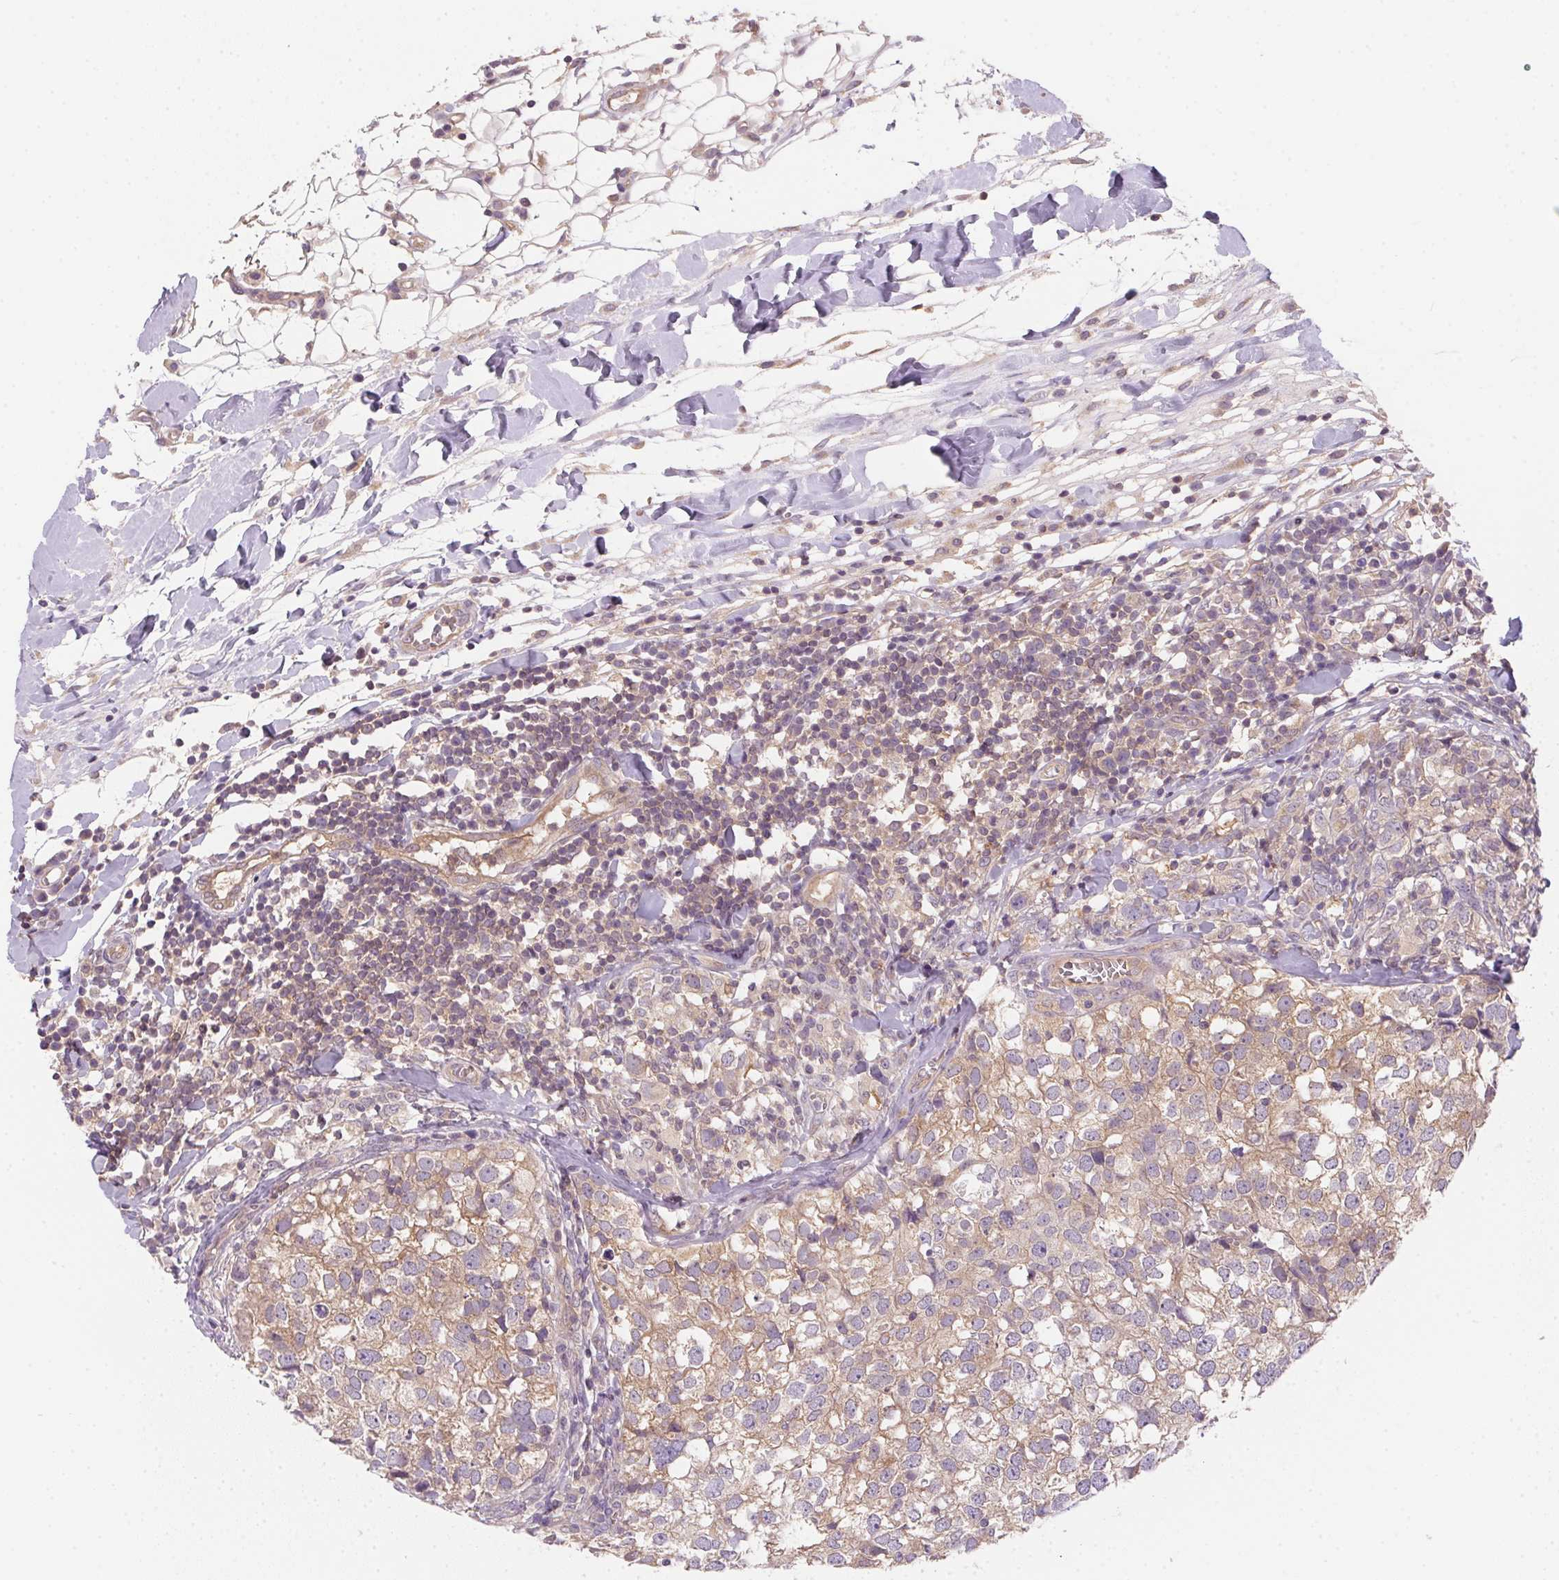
{"staining": {"intensity": "weak", "quantity": ">75%", "location": "cytoplasmic/membranous"}, "tissue": "breast cancer", "cell_type": "Tumor cells", "image_type": "cancer", "snomed": [{"axis": "morphology", "description": "Duct carcinoma"}, {"axis": "topography", "description": "Breast"}], "caption": "High-power microscopy captured an IHC image of breast cancer (invasive ductal carcinoma), revealing weak cytoplasmic/membranous positivity in approximately >75% of tumor cells. Nuclei are stained in blue.", "gene": "PRKAA1", "patient": {"sex": "female", "age": 30}}